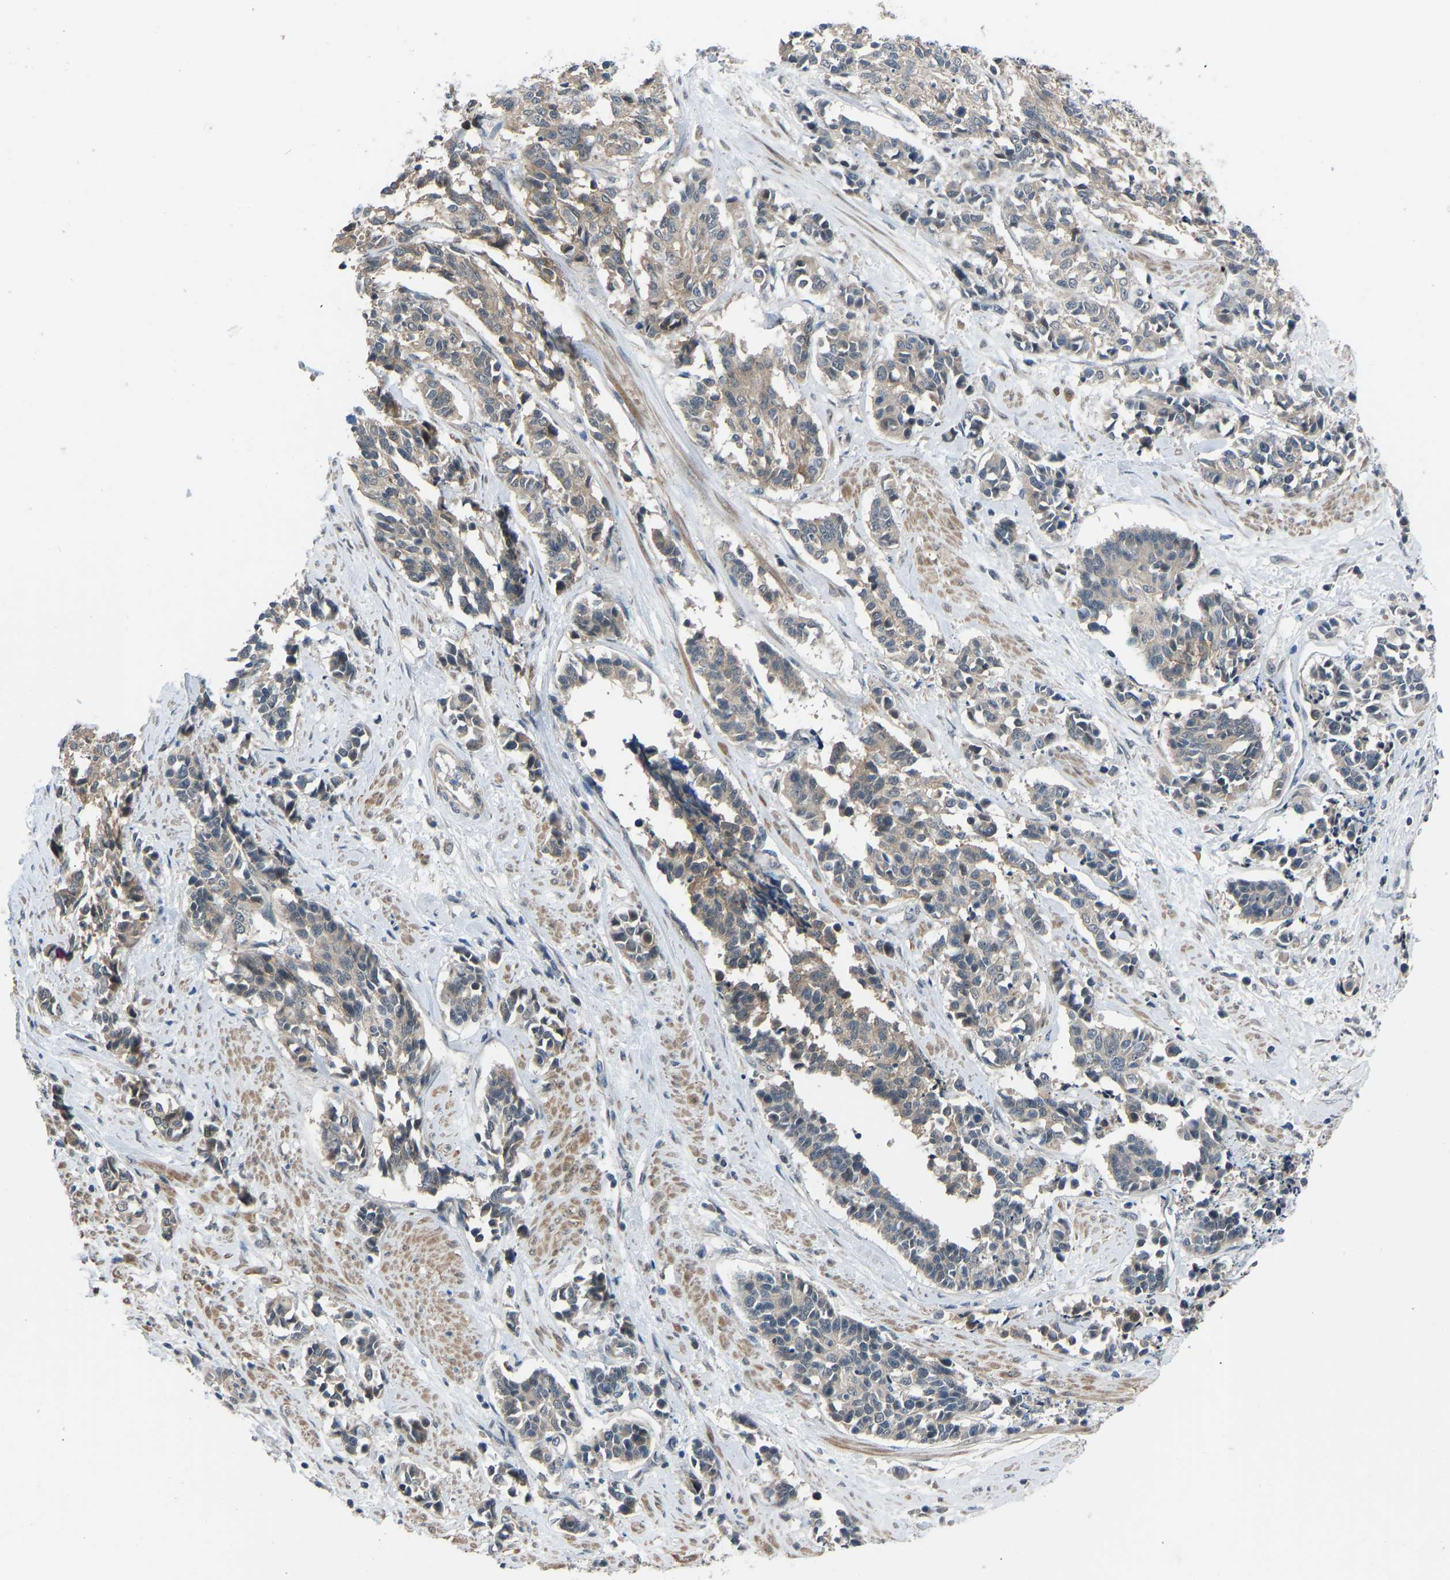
{"staining": {"intensity": "weak", "quantity": ">75%", "location": "cytoplasmic/membranous"}, "tissue": "cervical cancer", "cell_type": "Tumor cells", "image_type": "cancer", "snomed": [{"axis": "morphology", "description": "Squamous cell carcinoma, NOS"}, {"axis": "topography", "description": "Cervix"}], "caption": "The image shows staining of cervical cancer (squamous cell carcinoma), revealing weak cytoplasmic/membranous protein staining (brown color) within tumor cells. The protein of interest is stained brown, and the nuclei are stained in blue (DAB (3,3'-diaminobenzidine) IHC with brightfield microscopy, high magnification).", "gene": "CDK2AP1", "patient": {"sex": "female", "age": 35}}